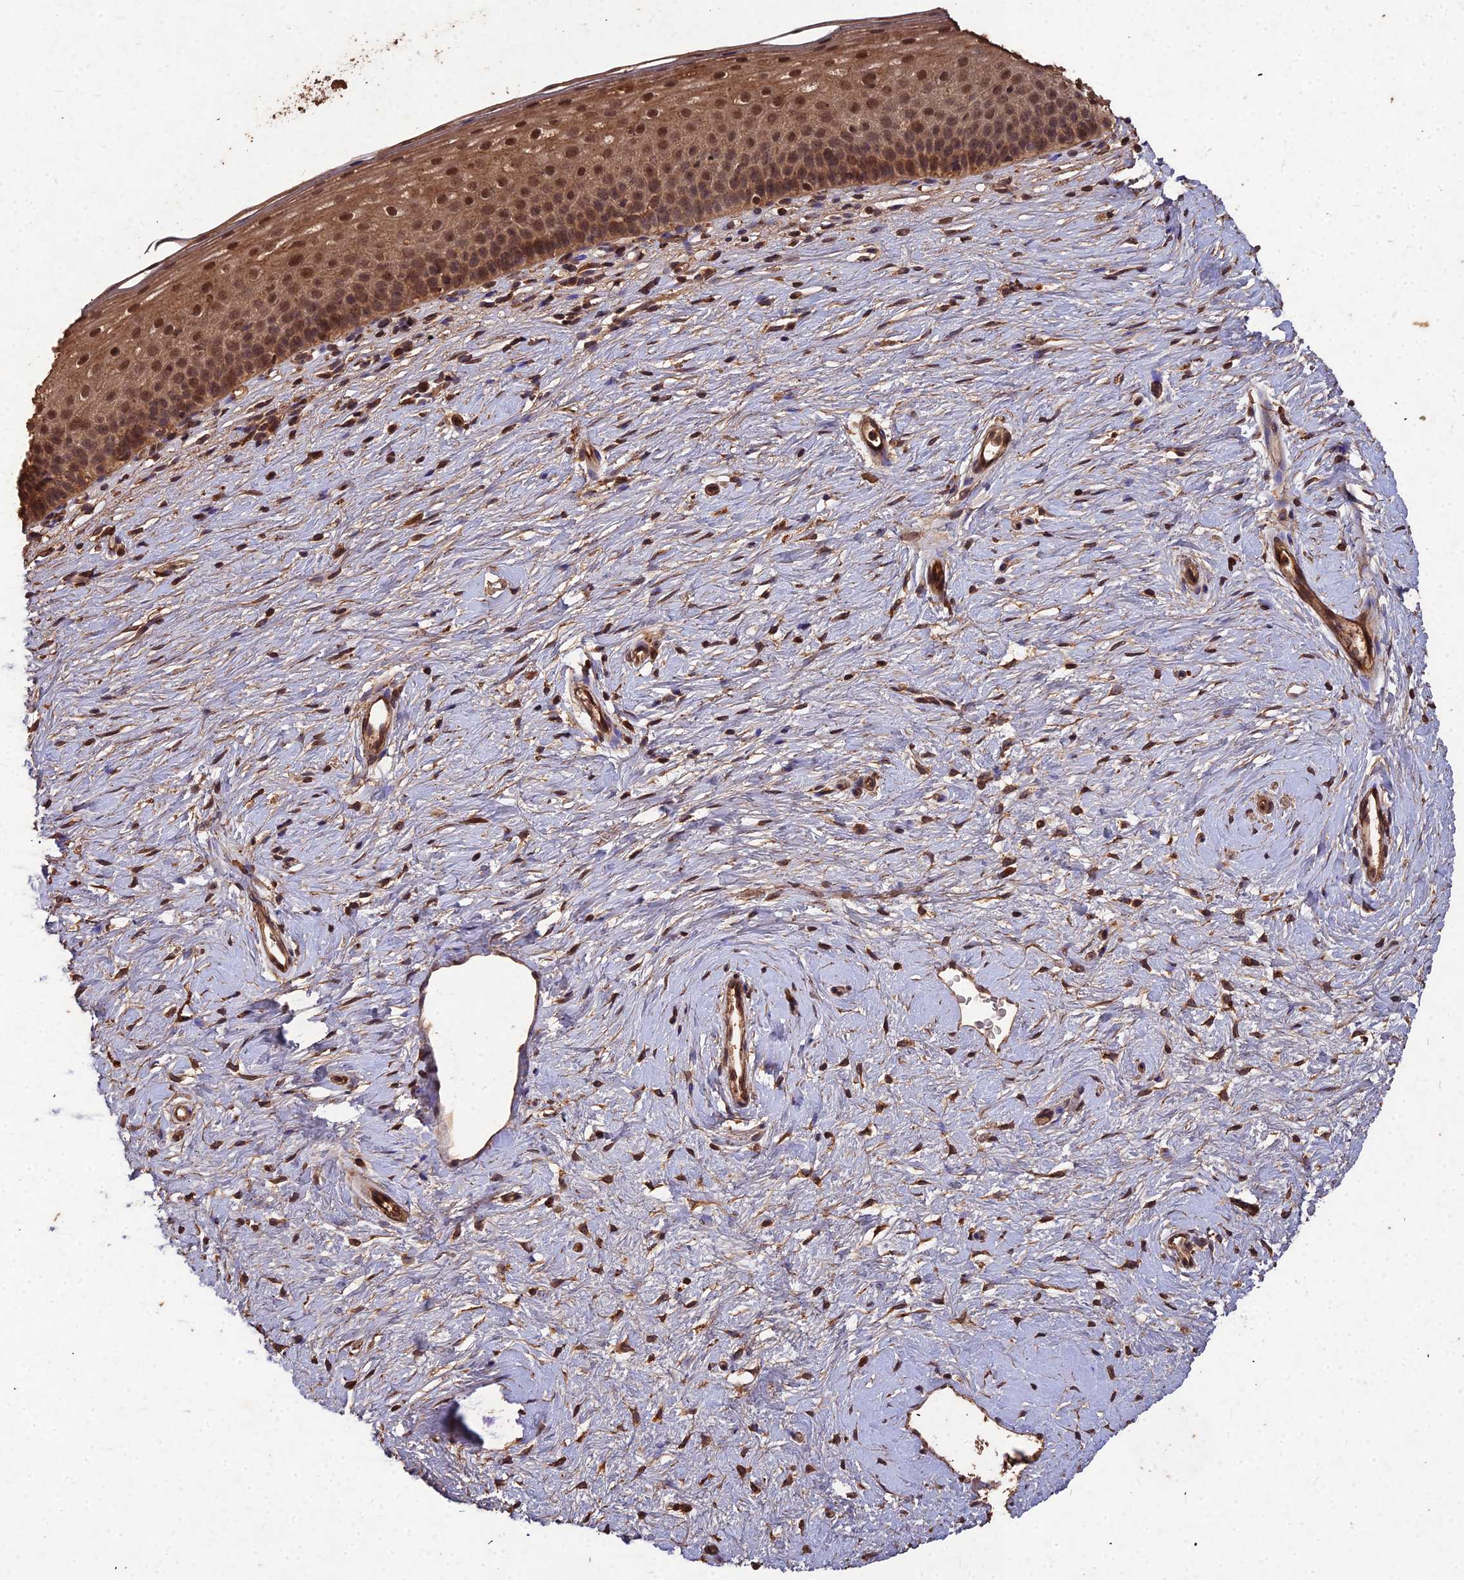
{"staining": {"intensity": "strong", "quantity": ">75%", "location": "cytoplasmic/membranous"}, "tissue": "cervix", "cell_type": "Glandular cells", "image_type": "normal", "snomed": [{"axis": "morphology", "description": "Normal tissue, NOS"}, {"axis": "topography", "description": "Cervix"}], "caption": "Brown immunohistochemical staining in normal human cervix exhibits strong cytoplasmic/membranous staining in approximately >75% of glandular cells. (Stains: DAB (3,3'-diaminobenzidine) in brown, nuclei in blue, Microscopy: brightfield microscopy at high magnification).", "gene": "SYMPK", "patient": {"sex": "female", "age": 57}}